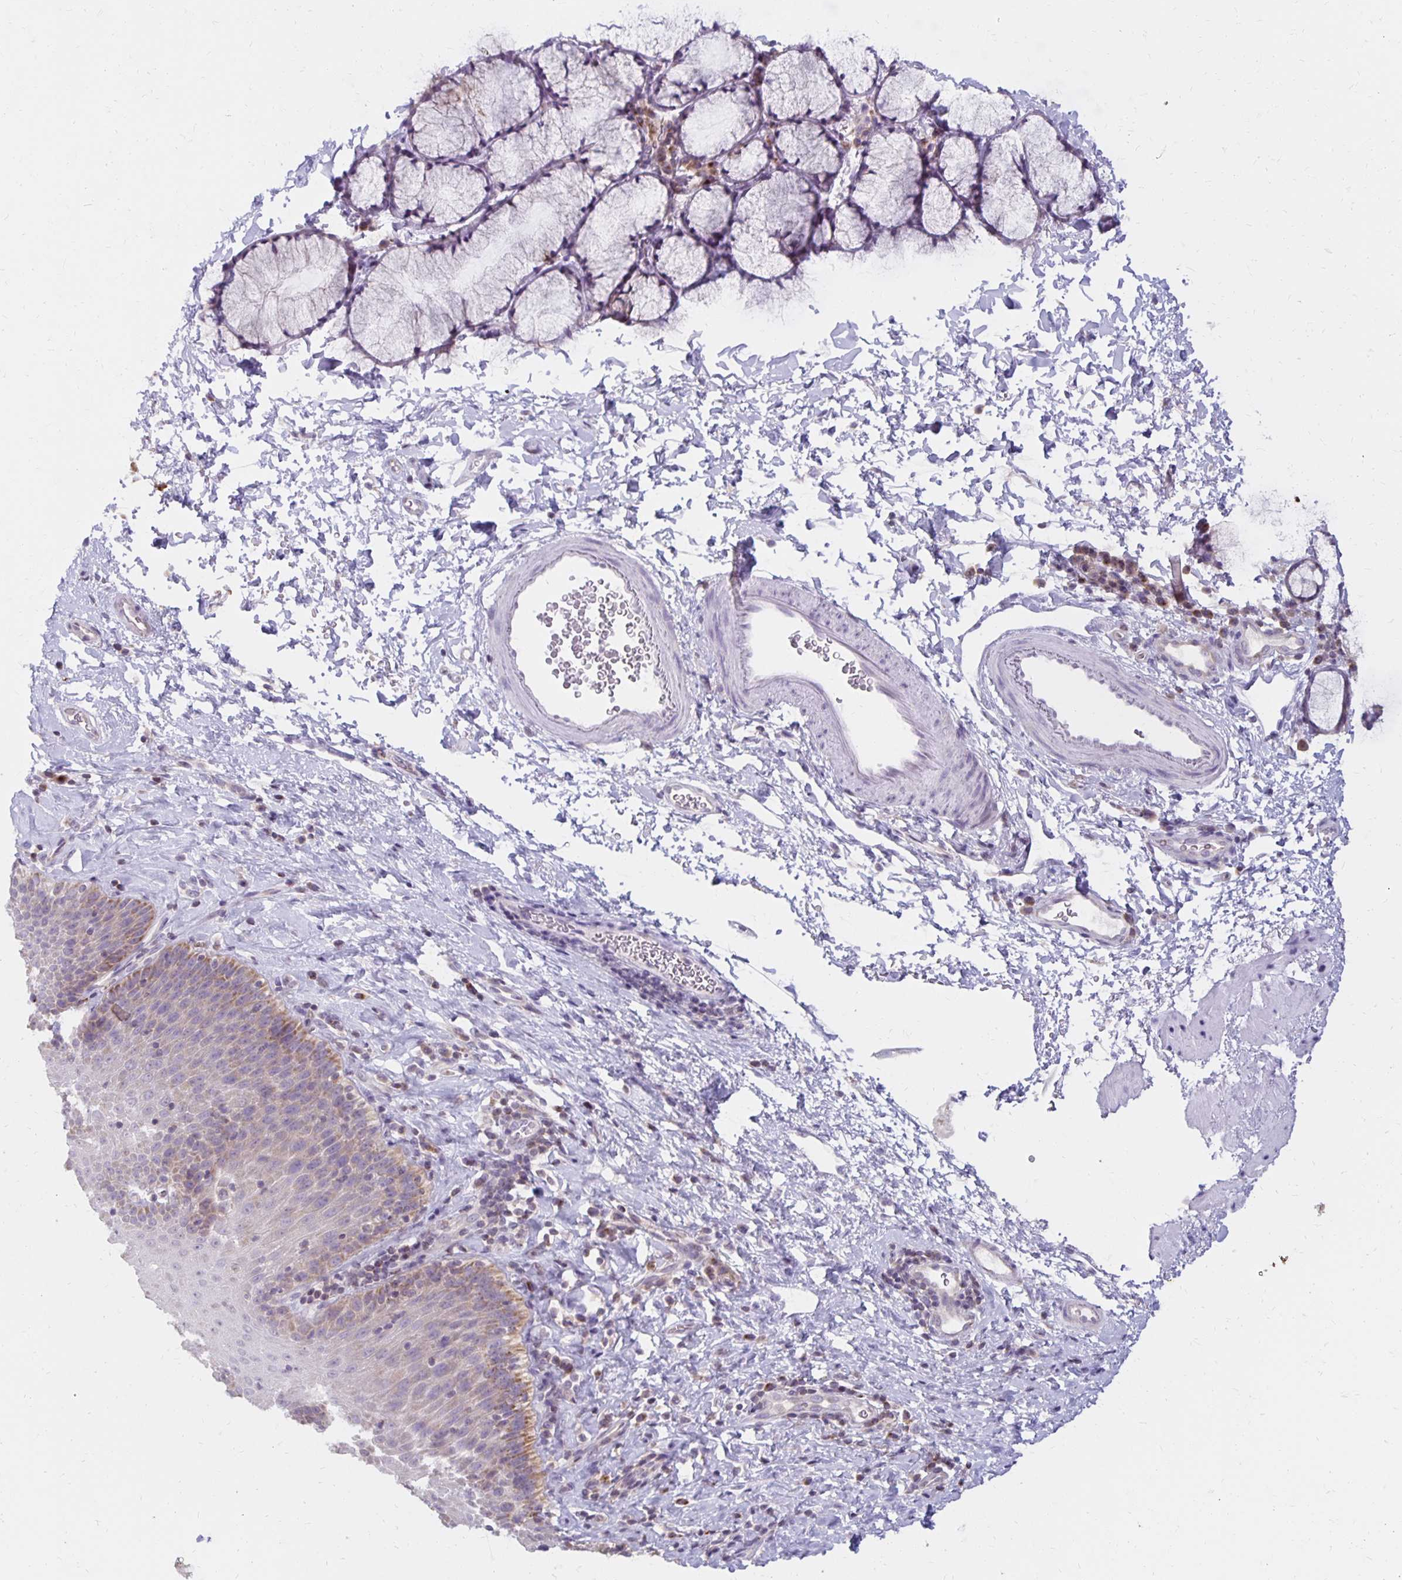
{"staining": {"intensity": "moderate", "quantity": "<25%", "location": "cytoplasmic/membranous"}, "tissue": "esophagus", "cell_type": "Squamous epithelial cells", "image_type": "normal", "snomed": [{"axis": "morphology", "description": "Normal tissue, NOS"}, {"axis": "topography", "description": "Esophagus"}], "caption": "This photomicrograph exhibits immunohistochemistry staining of normal esophagus, with low moderate cytoplasmic/membranous expression in about <25% of squamous epithelial cells.", "gene": "IER3", "patient": {"sex": "female", "age": 61}}